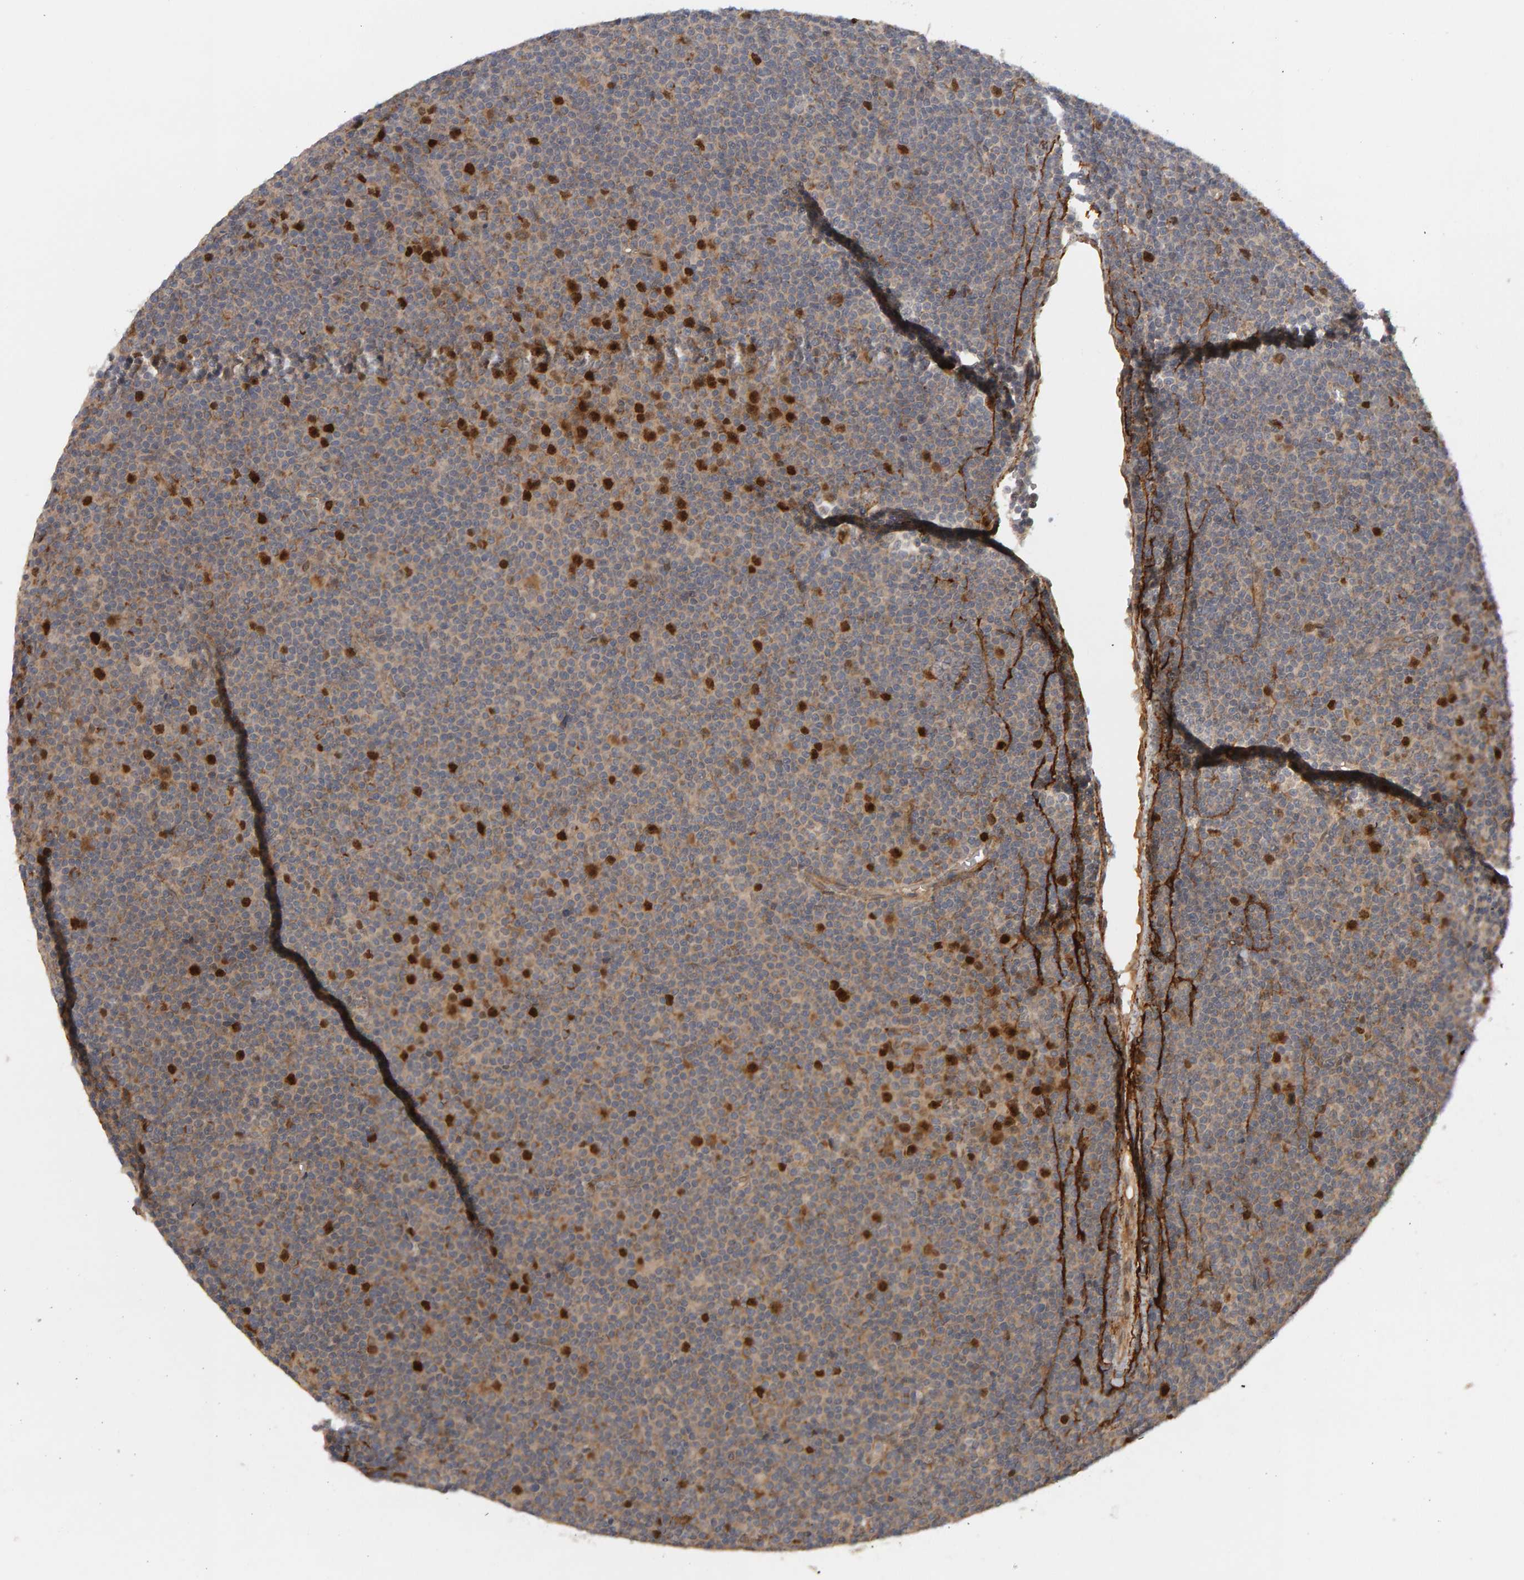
{"staining": {"intensity": "strong", "quantity": "<25%", "location": "cytoplasmic/membranous,nuclear"}, "tissue": "lymphoma", "cell_type": "Tumor cells", "image_type": "cancer", "snomed": [{"axis": "morphology", "description": "Malignant lymphoma, non-Hodgkin's type, Low grade"}, {"axis": "topography", "description": "Lymph node"}], "caption": "A brown stain highlights strong cytoplasmic/membranous and nuclear expression of a protein in human lymphoma tumor cells.", "gene": "CDCA5", "patient": {"sex": "female", "age": 67}}